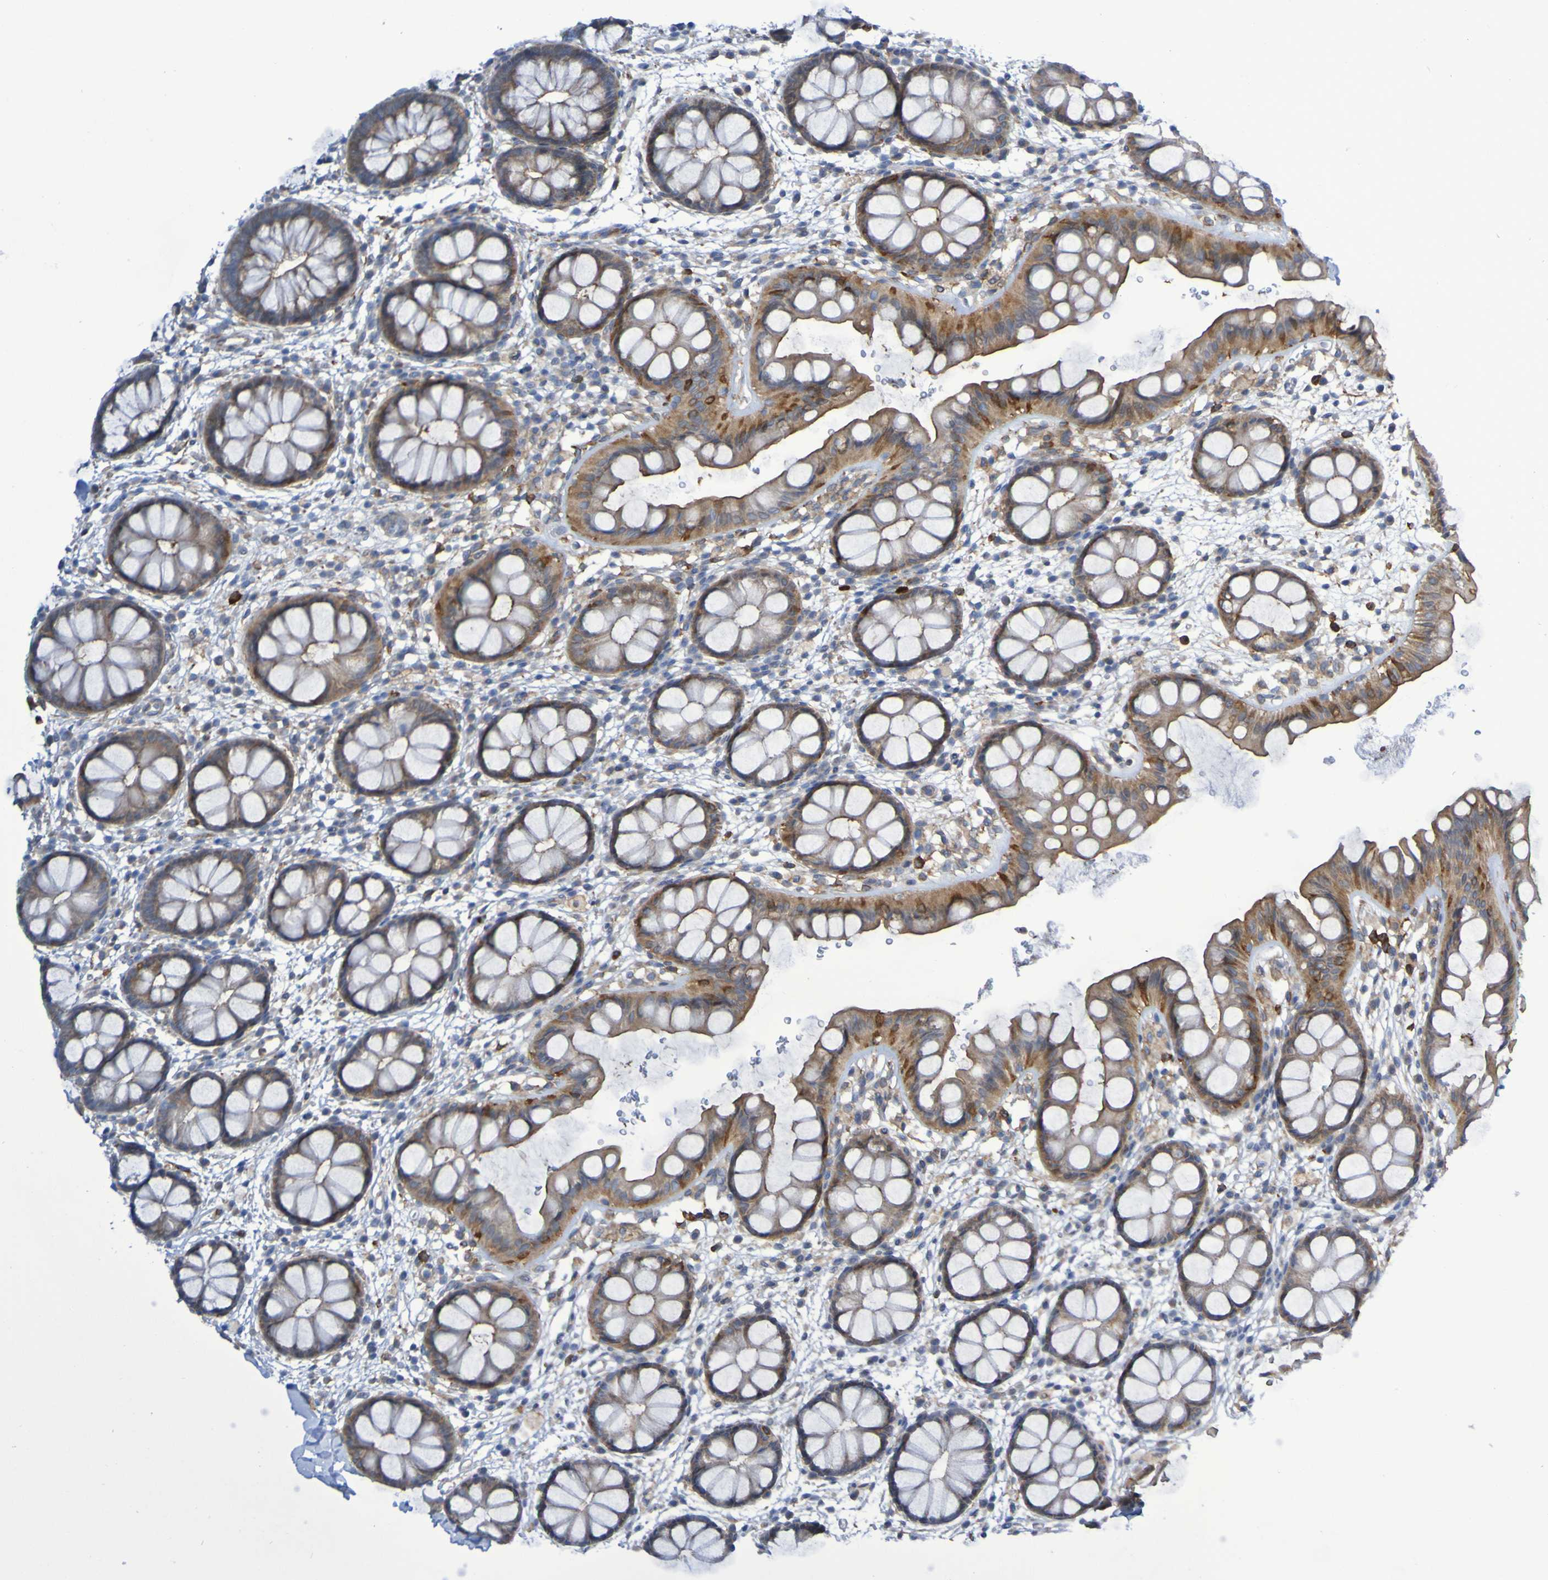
{"staining": {"intensity": "moderate", "quantity": ">75%", "location": "cytoplasmic/membranous"}, "tissue": "rectum", "cell_type": "Glandular cells", "image_type": "normal", "snomed": [{"axis": "morphology", "description": "Normal tissue, NOS"}, {"axis": "topography", "description": "Rectum"}], "caption": "DAB immunohistochemical staining of benign rectum displays moderate cytoplasmic/membranous protein positivity in approximately >75% of glandular cells.", "gene": "SCRG1", "patient": {"sex": "female", "age": 24}}